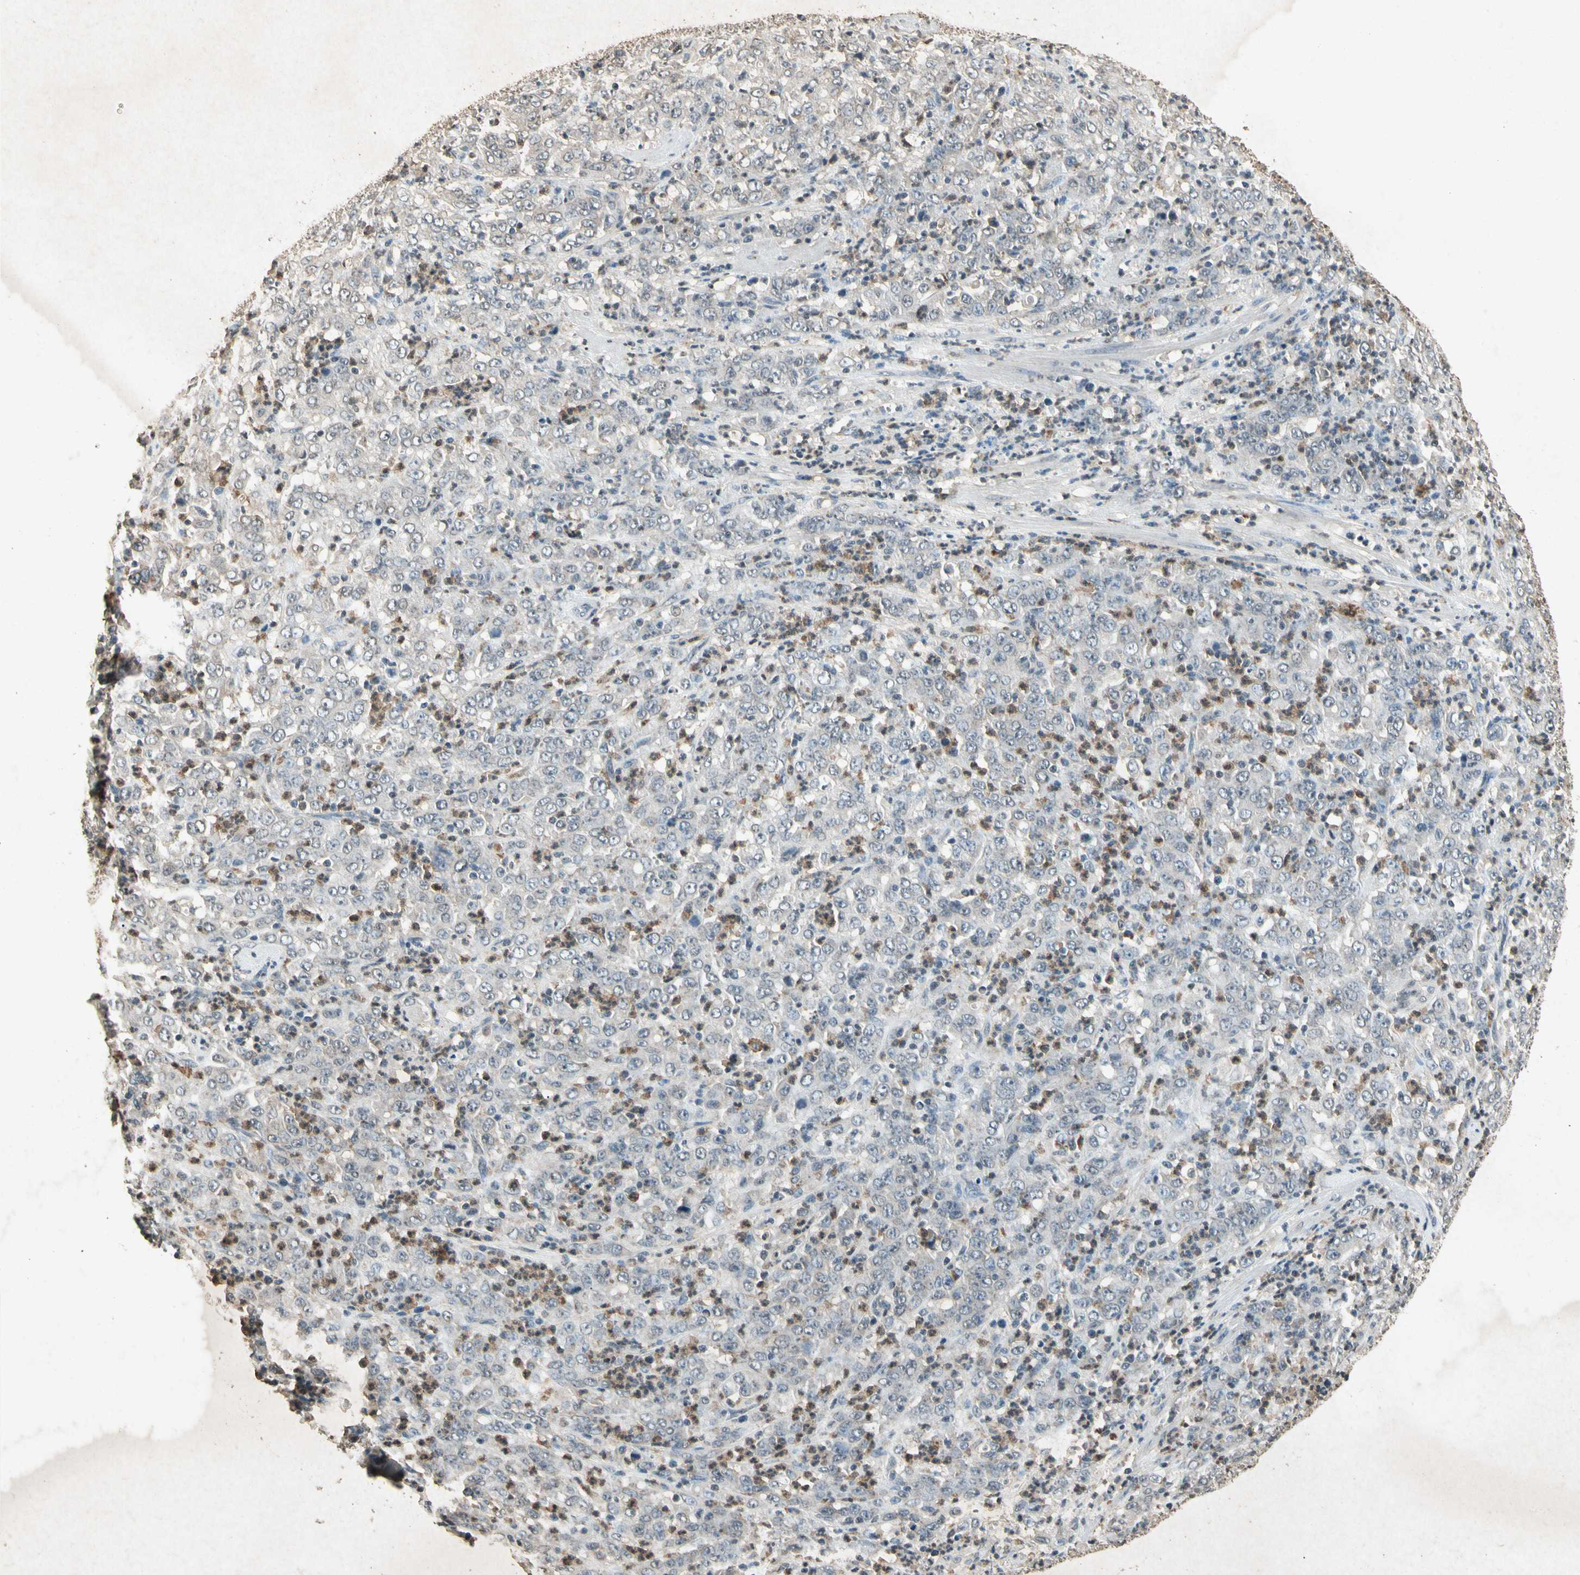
{"staining": {"intensity": "negative", "quantity": "none", "location": "none"}, "tissue": "stomach cancer", "cell_type": "Tumor cells", "image_type": "cancer", "snomed": [{"axis": "morphology", "description": "Adenocarcinoma, NOS"}, {"axis": "topography", "description": "Stomach, lower"}], "caption": "Tumor cells are negative for protein expression in human adenocarcinoma (stomach). (DAB (3,3'-diaminobenzidine) immunohistochemistry (IHC), high magnification).", "gene": "CP", "patient": {"sex": "female", "age": 71}}